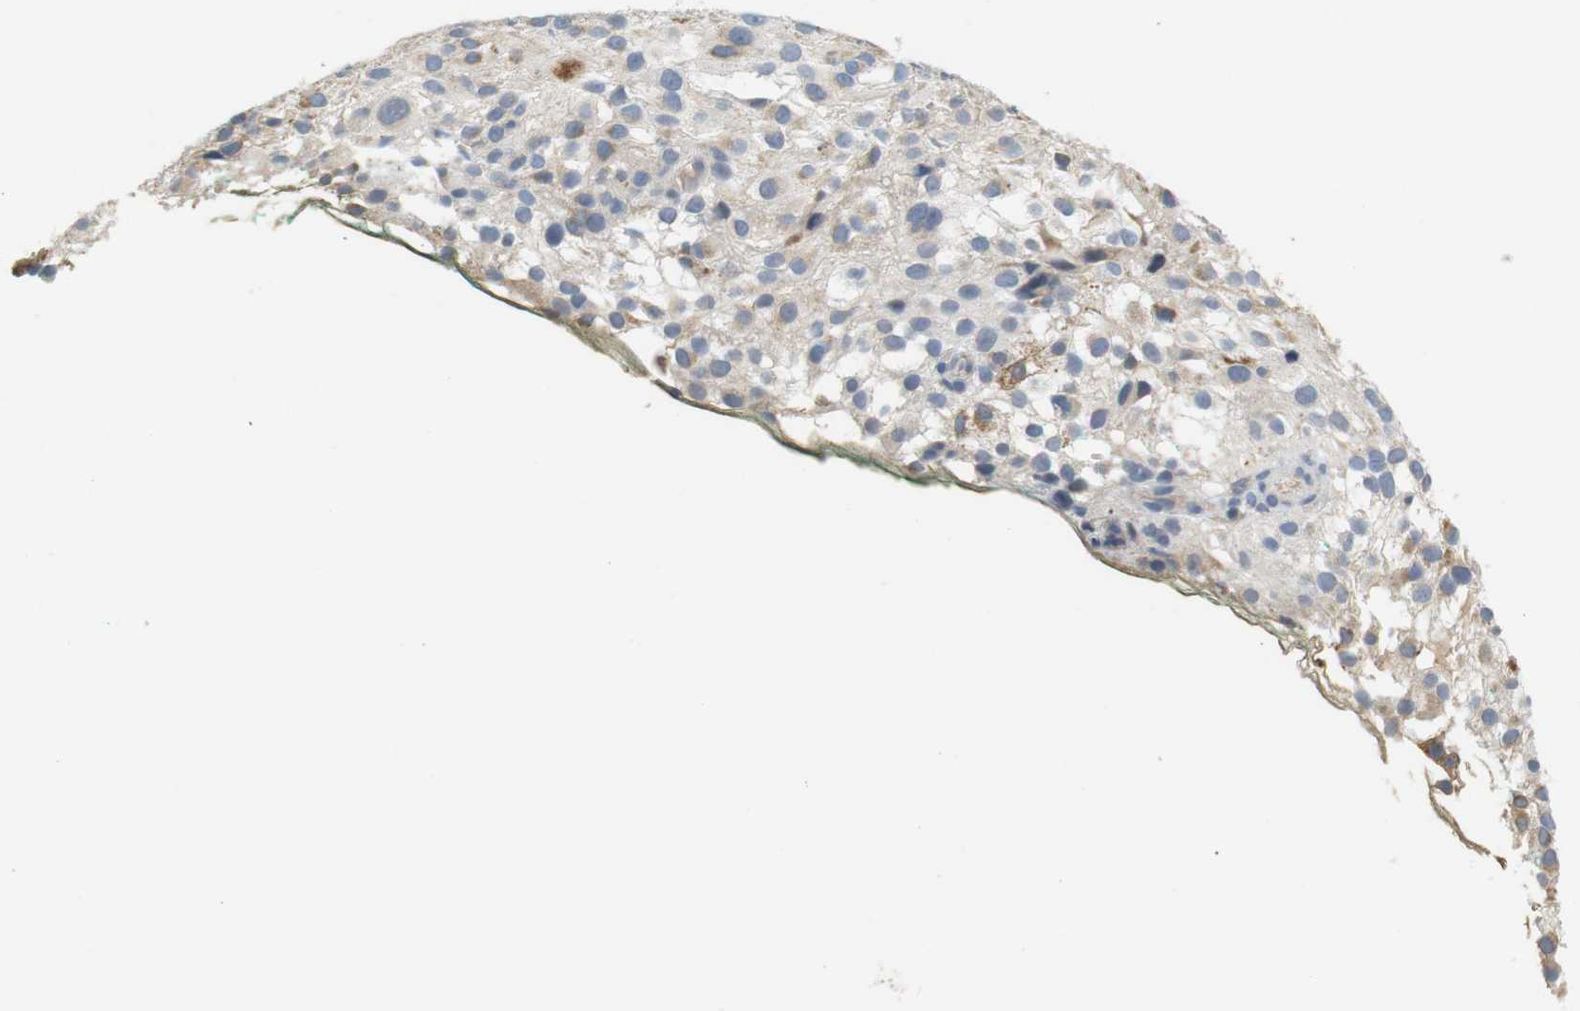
{"staining": {"intensity": "weak", "quantity": "<25%", "location": "cytoplasmic/membranous"}, "tissue": "melanoma", "cell_type": "Tumor cells", "image_type": "cancer", "snomed": [{"axis": "morphology", "description": "Necrosis, NOS"}, {"axis": "morphology", "description": "Malignant melanoma, NOS"}, {"axis": "topography", "description": "Skin"}], "caption": "The image shows no staining of tumor cells in melanoma.", "gene": "CD300E", "patient": {"sex": "female", "age": 87}}